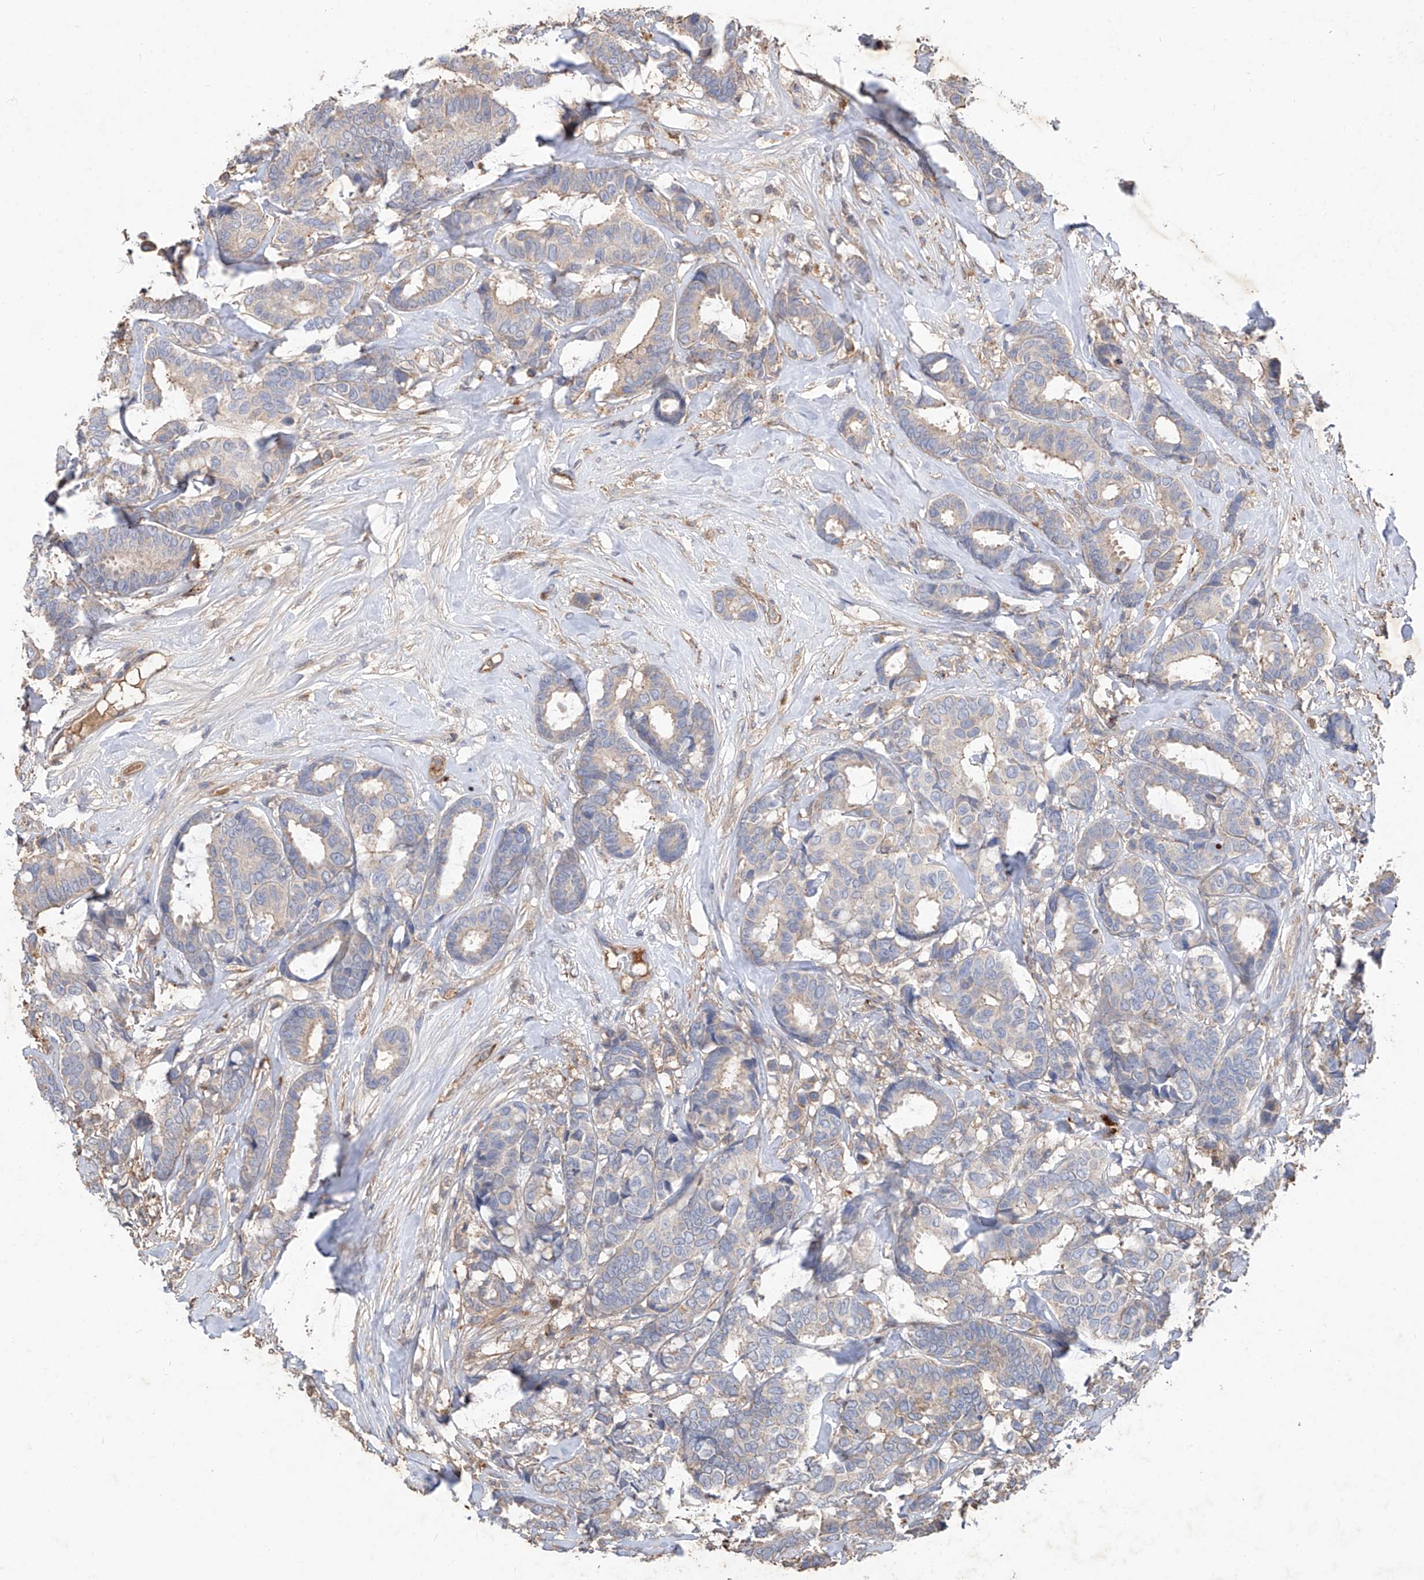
{"staining": {"intensity": "weak", "quantity": "<25%", "location": "cytoplasmic/membranous"}, "tissue": "breast cancer", "cell_type": "Tumor cells", "image_type": "cancer", "snomed": [{"axis": "morphology", "description": "Duct carcinoma"}, {"axis": "topography", "description": "Breast"}], "caption": "Protein analysis of breast invasive ductal carcinoma shows no significant positivity in tumor cells.", "gene": "EDN1", "patient": {"sex": "female", "age": 87}}